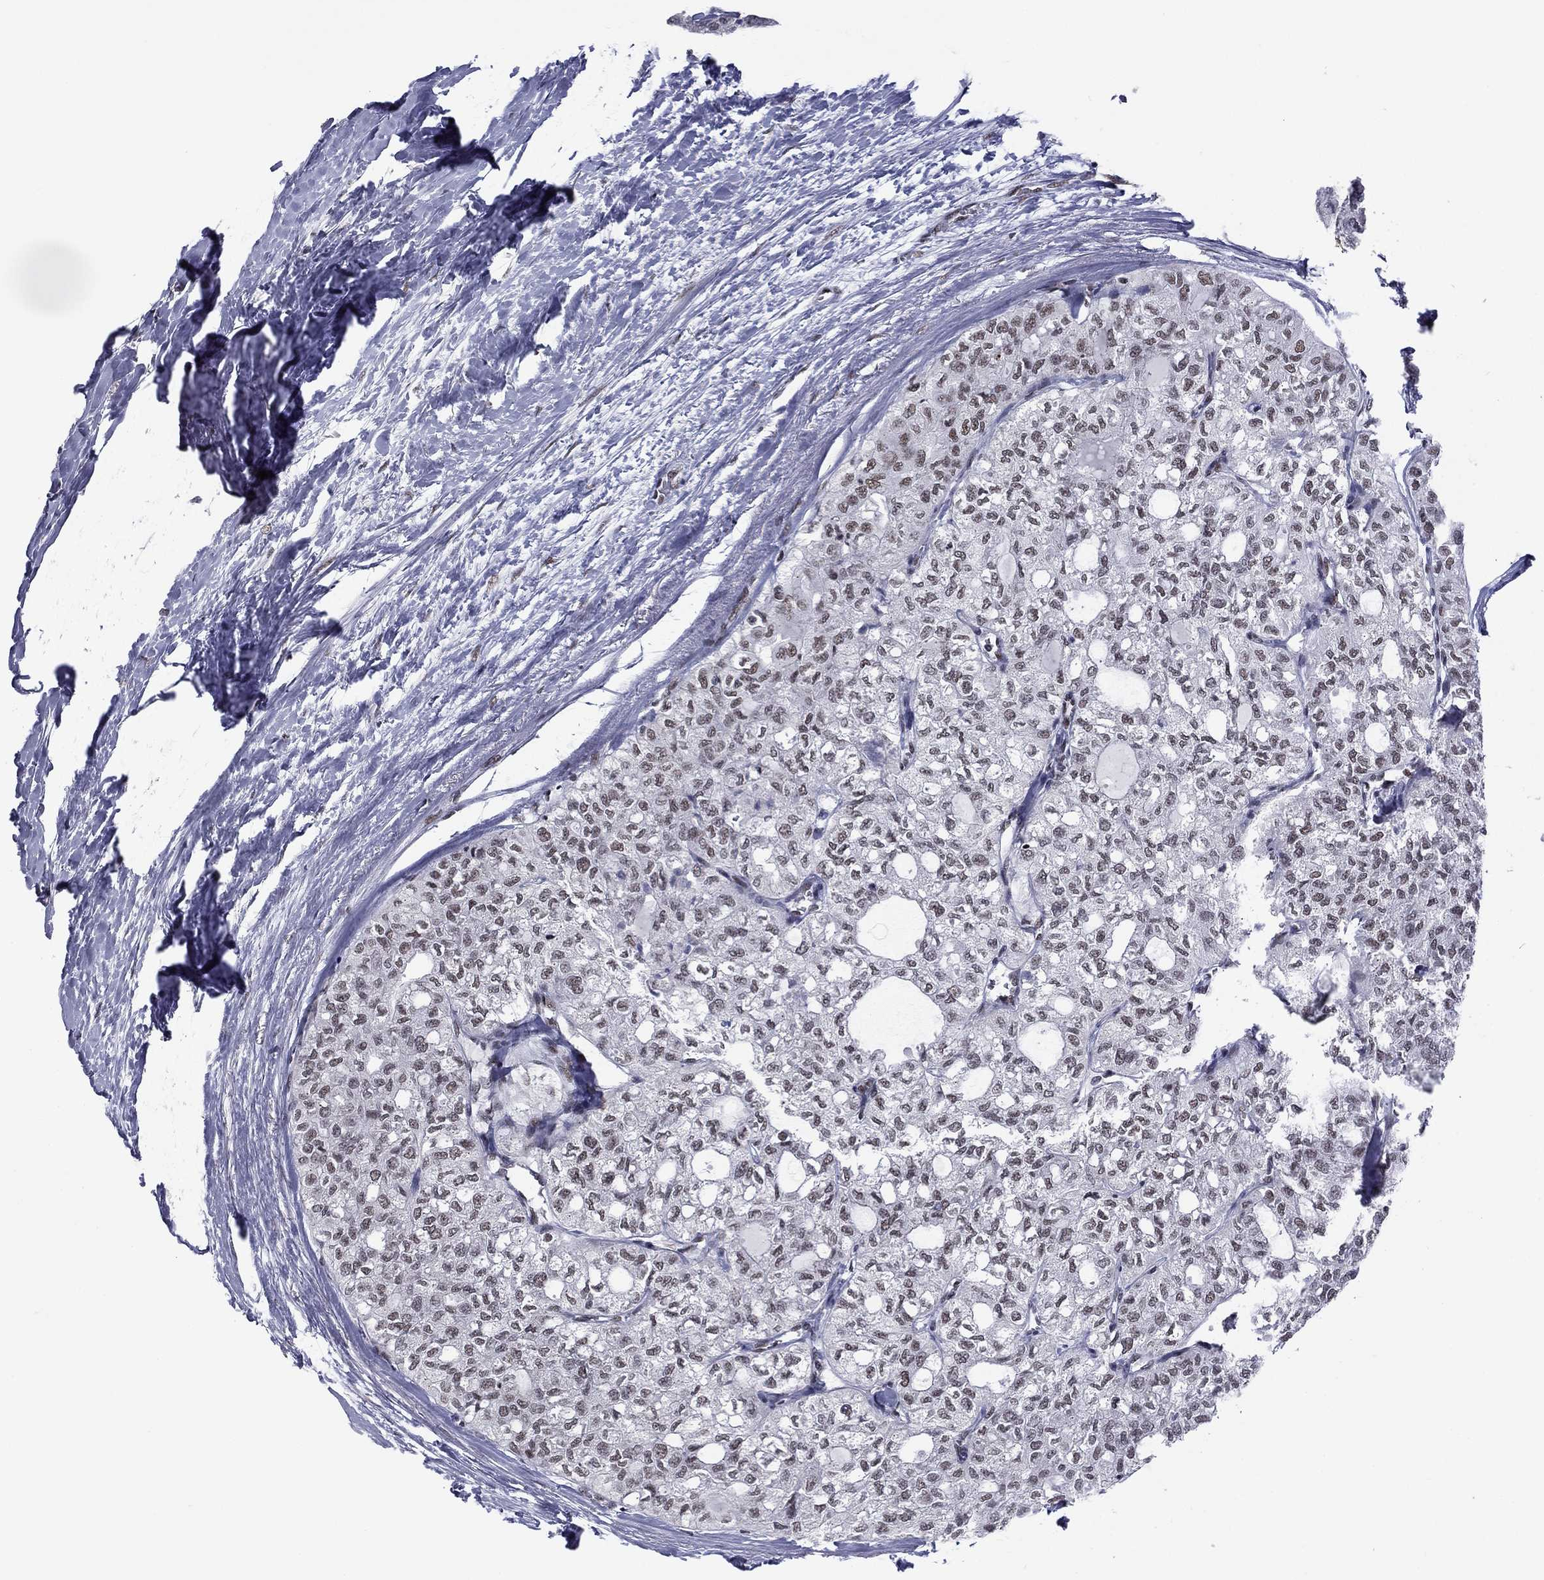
{"staining": {"intensity": "moderate", "quantity": "25%-75%", "location": "nuclear"}, "tissue": "thyroid cancer", "cell_type": "Tumor cells", "image_type": "cancer", "snomed": [{"axis": "morphology", "description": "Follicular adenoma carcinoma, NOS"}, {"axis": "topography", "description": "Thyroid gland"}], "caption": "Immunohistochemical staining of human thyroid follicular adenoma carcinoma shows medium levels of moderate nuclear protein expression in approximately 25%-75% of tumor cells.", "gene": "ETV5", "patient": {"sex": "male", "age": 75}}